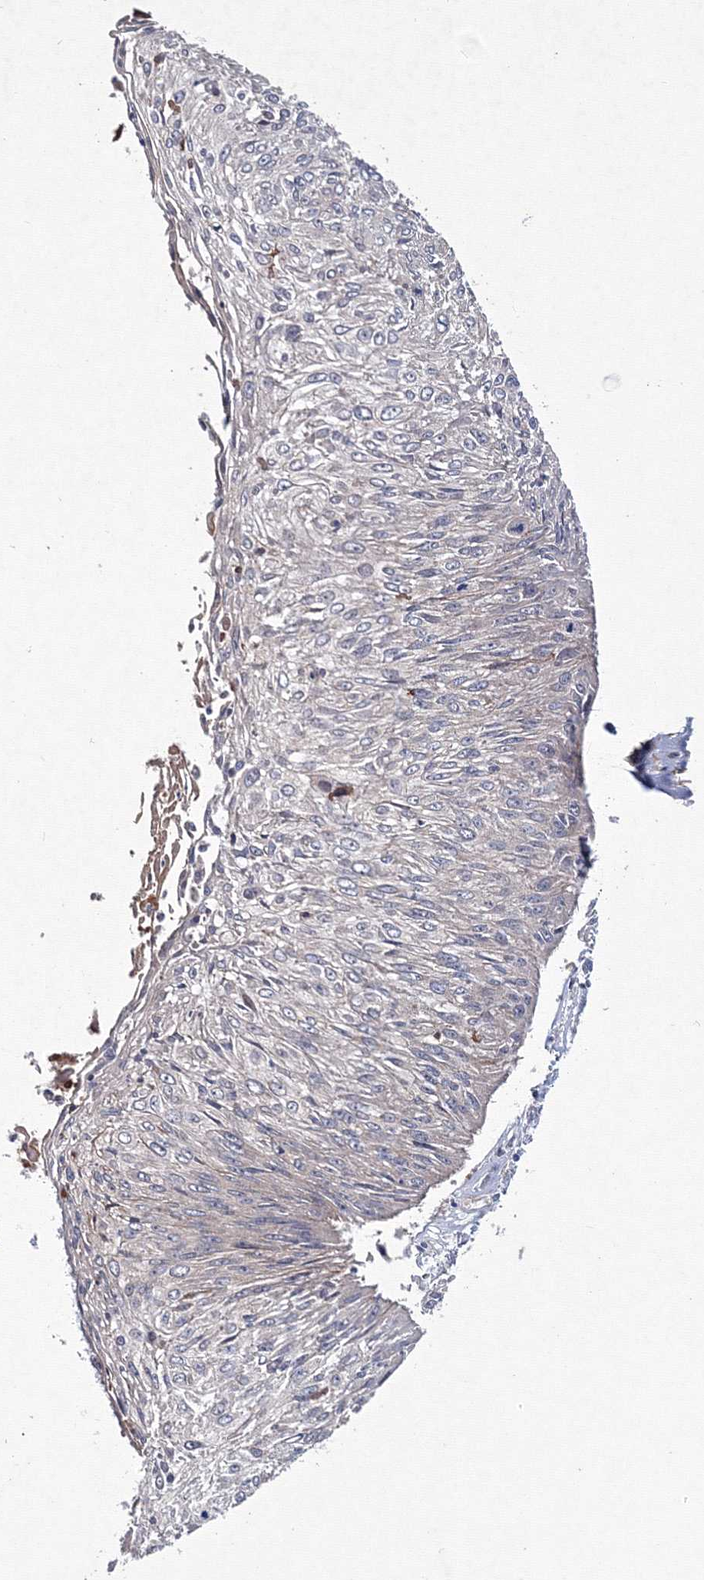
{"staining": {"intensity": "negative", "quantity": "none", "location": "none"}, "tissue": "cervical cancer", "cell_type": "Tumor cells", "image_type": "cancer", "snomed": [{"axis": "morphology", "description": "Squamous cell carcinoma, NOS"}, {"axis": "topography", "description": "Cervix"}], "caption": "Immunohistochemical staining of human cervical cancer demonstrates no significant expression in tumor cells.", "gene": "PPP2R2B", "patient": {"sex": "female", "age": 51}}